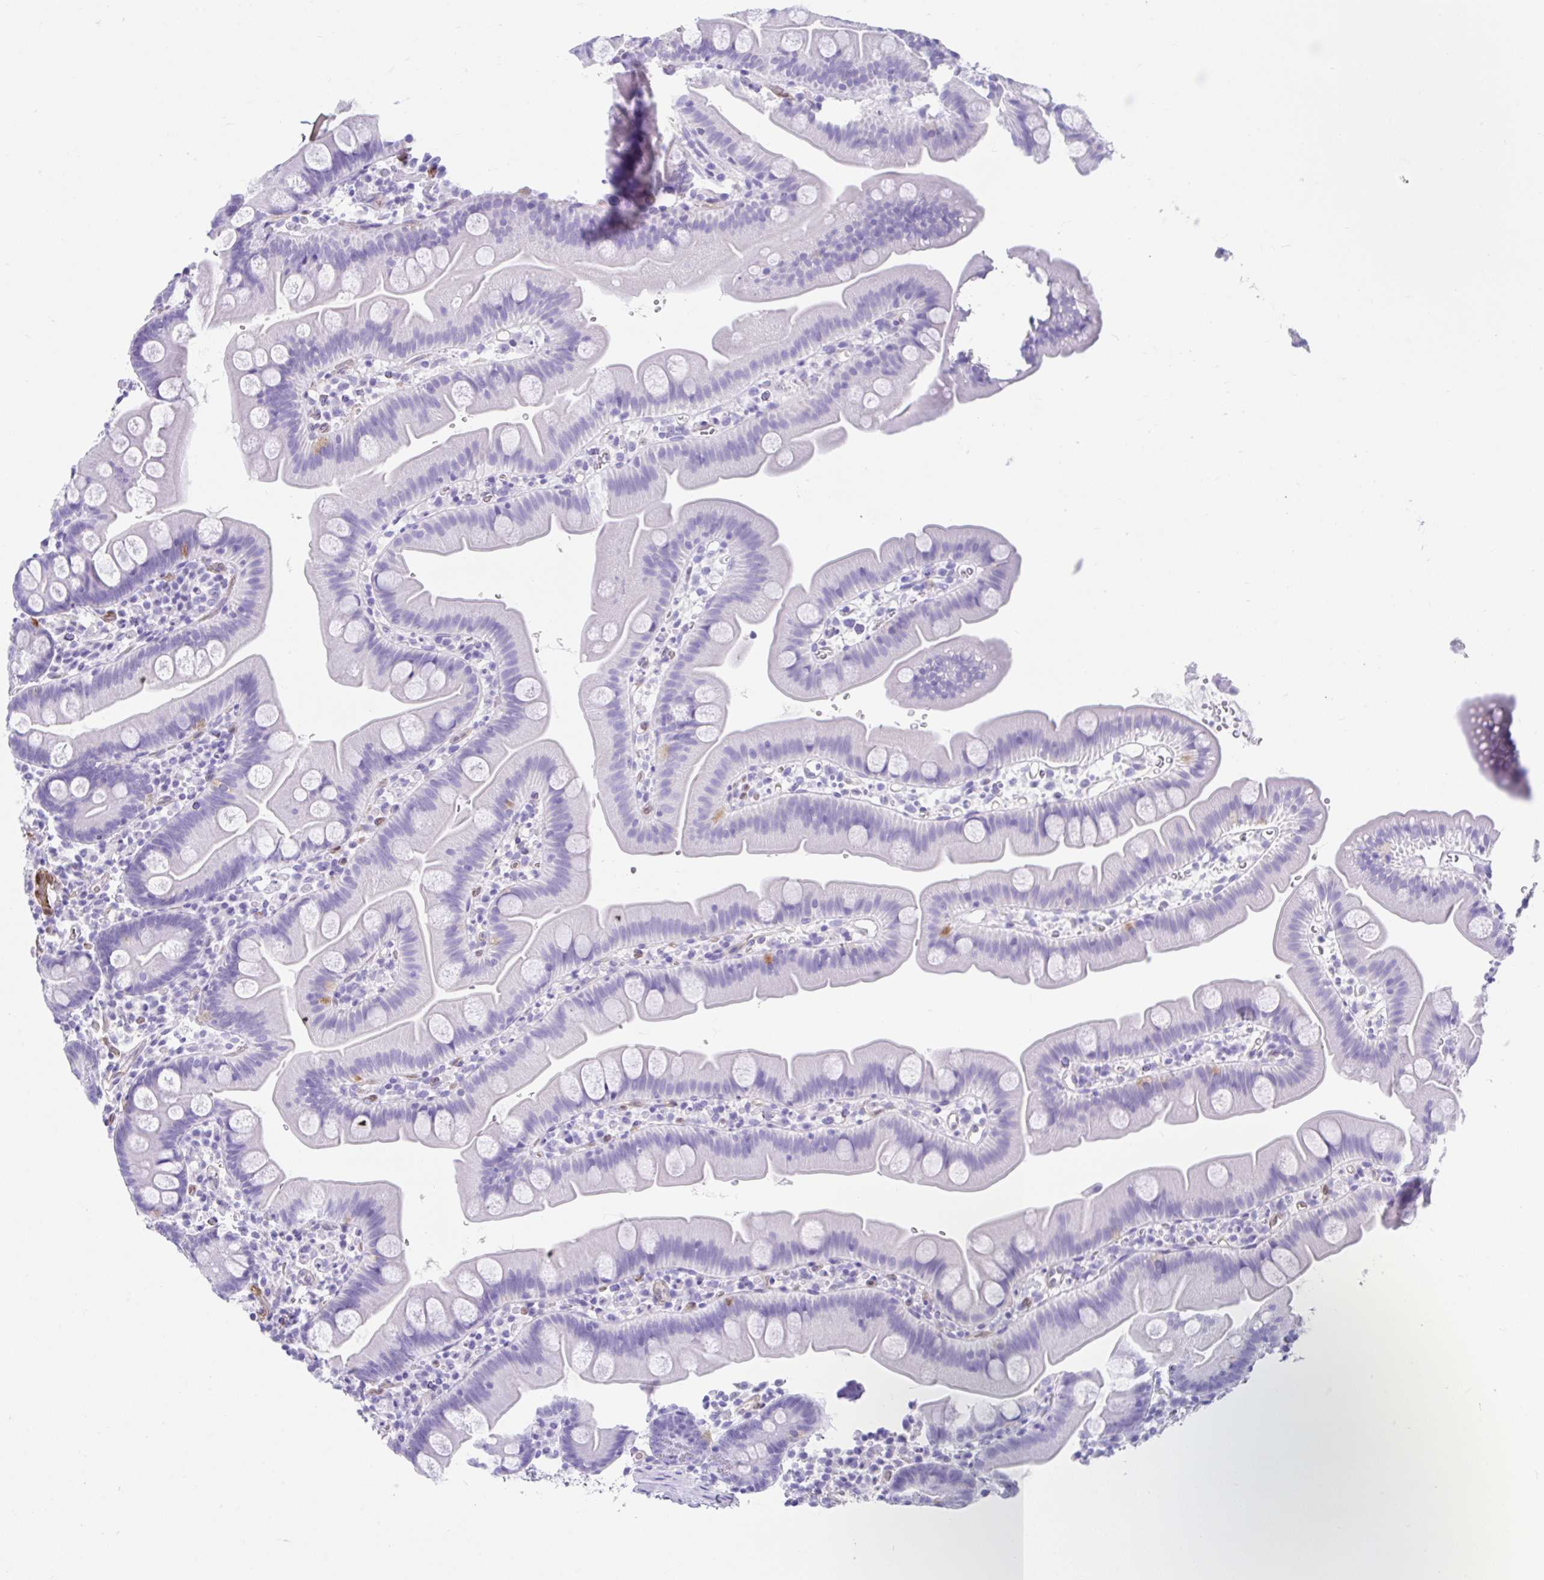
{"staining": {"intensity": "negative", "quantity": "none", "location": "none"}, "tissue": "small intestine", "cell_type": "Glandular cells", "image_type": "normal", "snomed": [{"axis": "morphology", "description": "Normal tissue, NOS"}, {"axis": "topography", "description": "Small intestine"}], "caption": "The IHC photomicrograph has no significant expression in glandular cells of small intestine.", "gene": "FAM107A", "patient": {"sex": "female", "age": 68}}